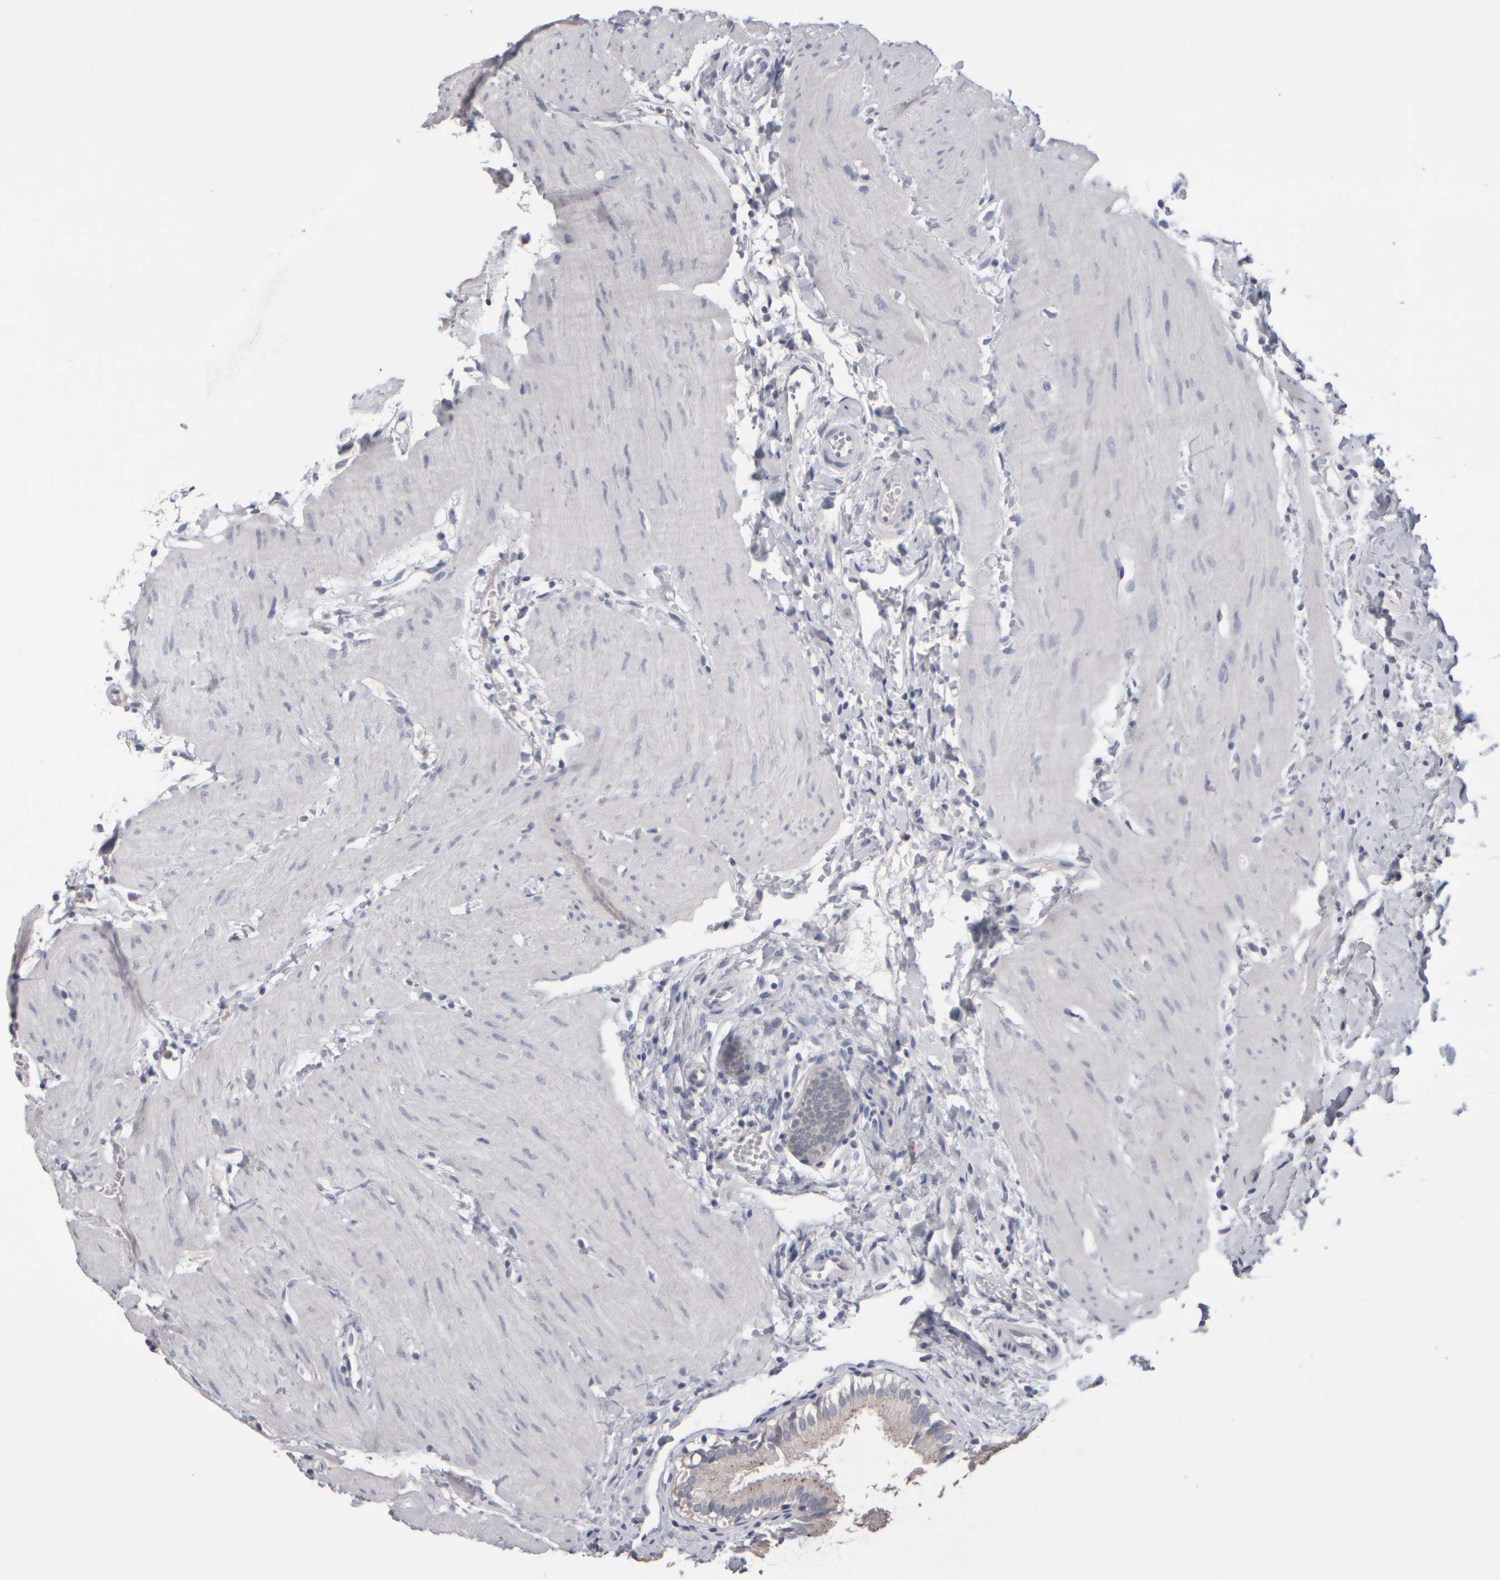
{"staining": {"intensity": "moderate", "quantity": "25%-75%", "location": "cytoplasmic/membranous"}, "tissue": "gallbladder", "cell_type": "Glandular cells", "image_type": "normal", "snomed": [{"axis": "morphology", "description": "Normal tissue, NOS"}, {"axis": "topography", "description": "Gallbladder"}], "caption": "Immunohistochemistry of unremarkable human gallbladder exhibits medium levels of moderate cytoplasmic/membranous expression in approximately 25%-75% of glandular cells. Immunohistochemistry stains the protein of interest in brown and the nuclei are stained blue.", "gene": "EPHX2", "patient": {"sex": "female", "age": 26}}